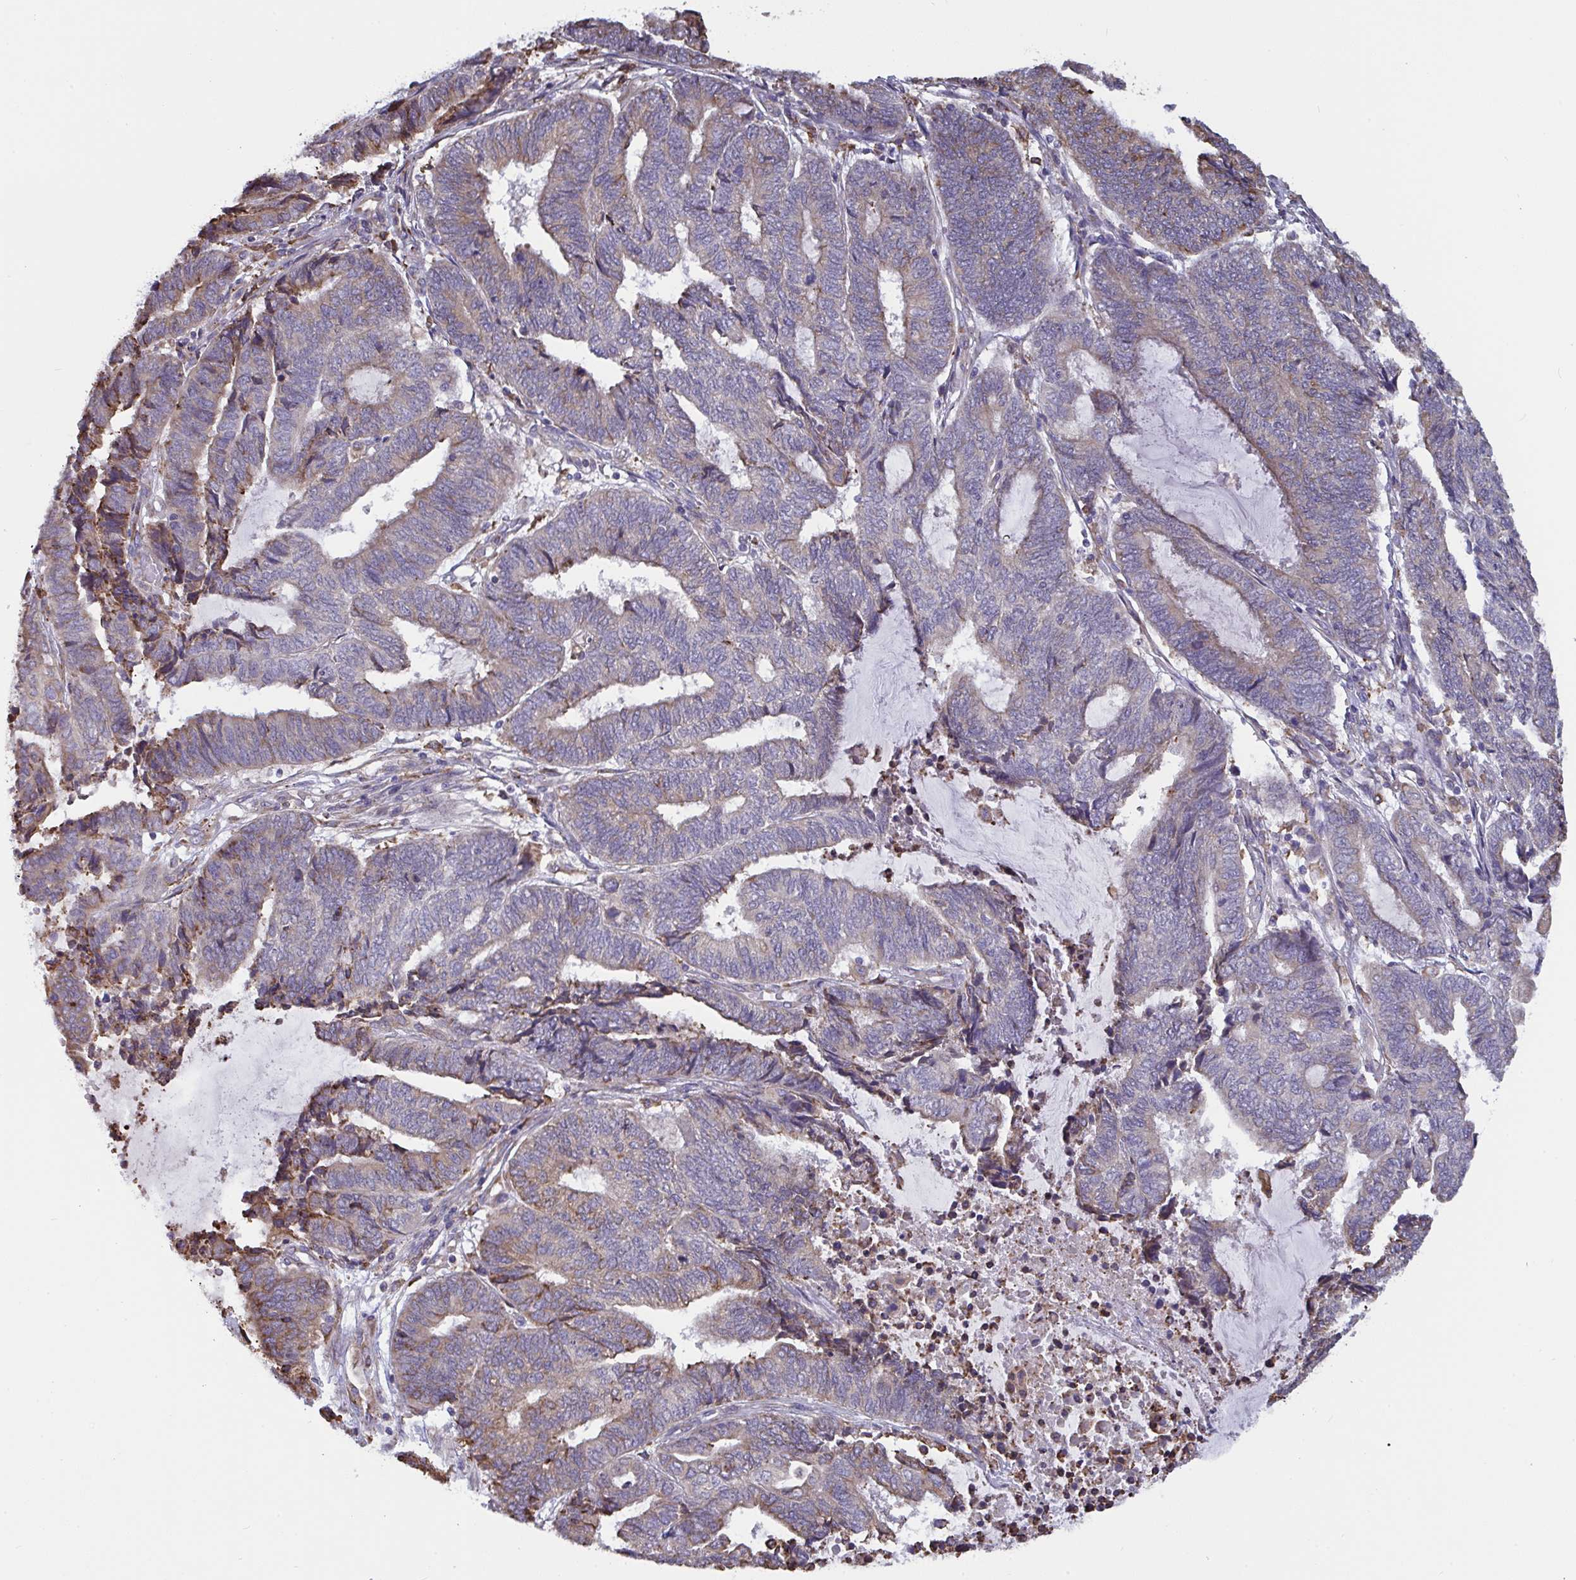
{"staining": {"intensity": "weak", "quantity": "<25%", "location": "cytoplasmic/membranous"}, "tissue": "endometrial cancer", "cell_type": "Tumor cells", "image_type": "cancer", "snomed": [{"axis": "morphology", "description": "Adenocarcinoma, NOS"}, {"axis": "topography", "description": "Uterus"}, {"axis": "topography", "description": "Endometrium"}], "caption": "Tumor cells are negative for brown protein staining in endometrial cancer.", "gene": "MYMK", "patient": {"sex": "female", "age": 70}}